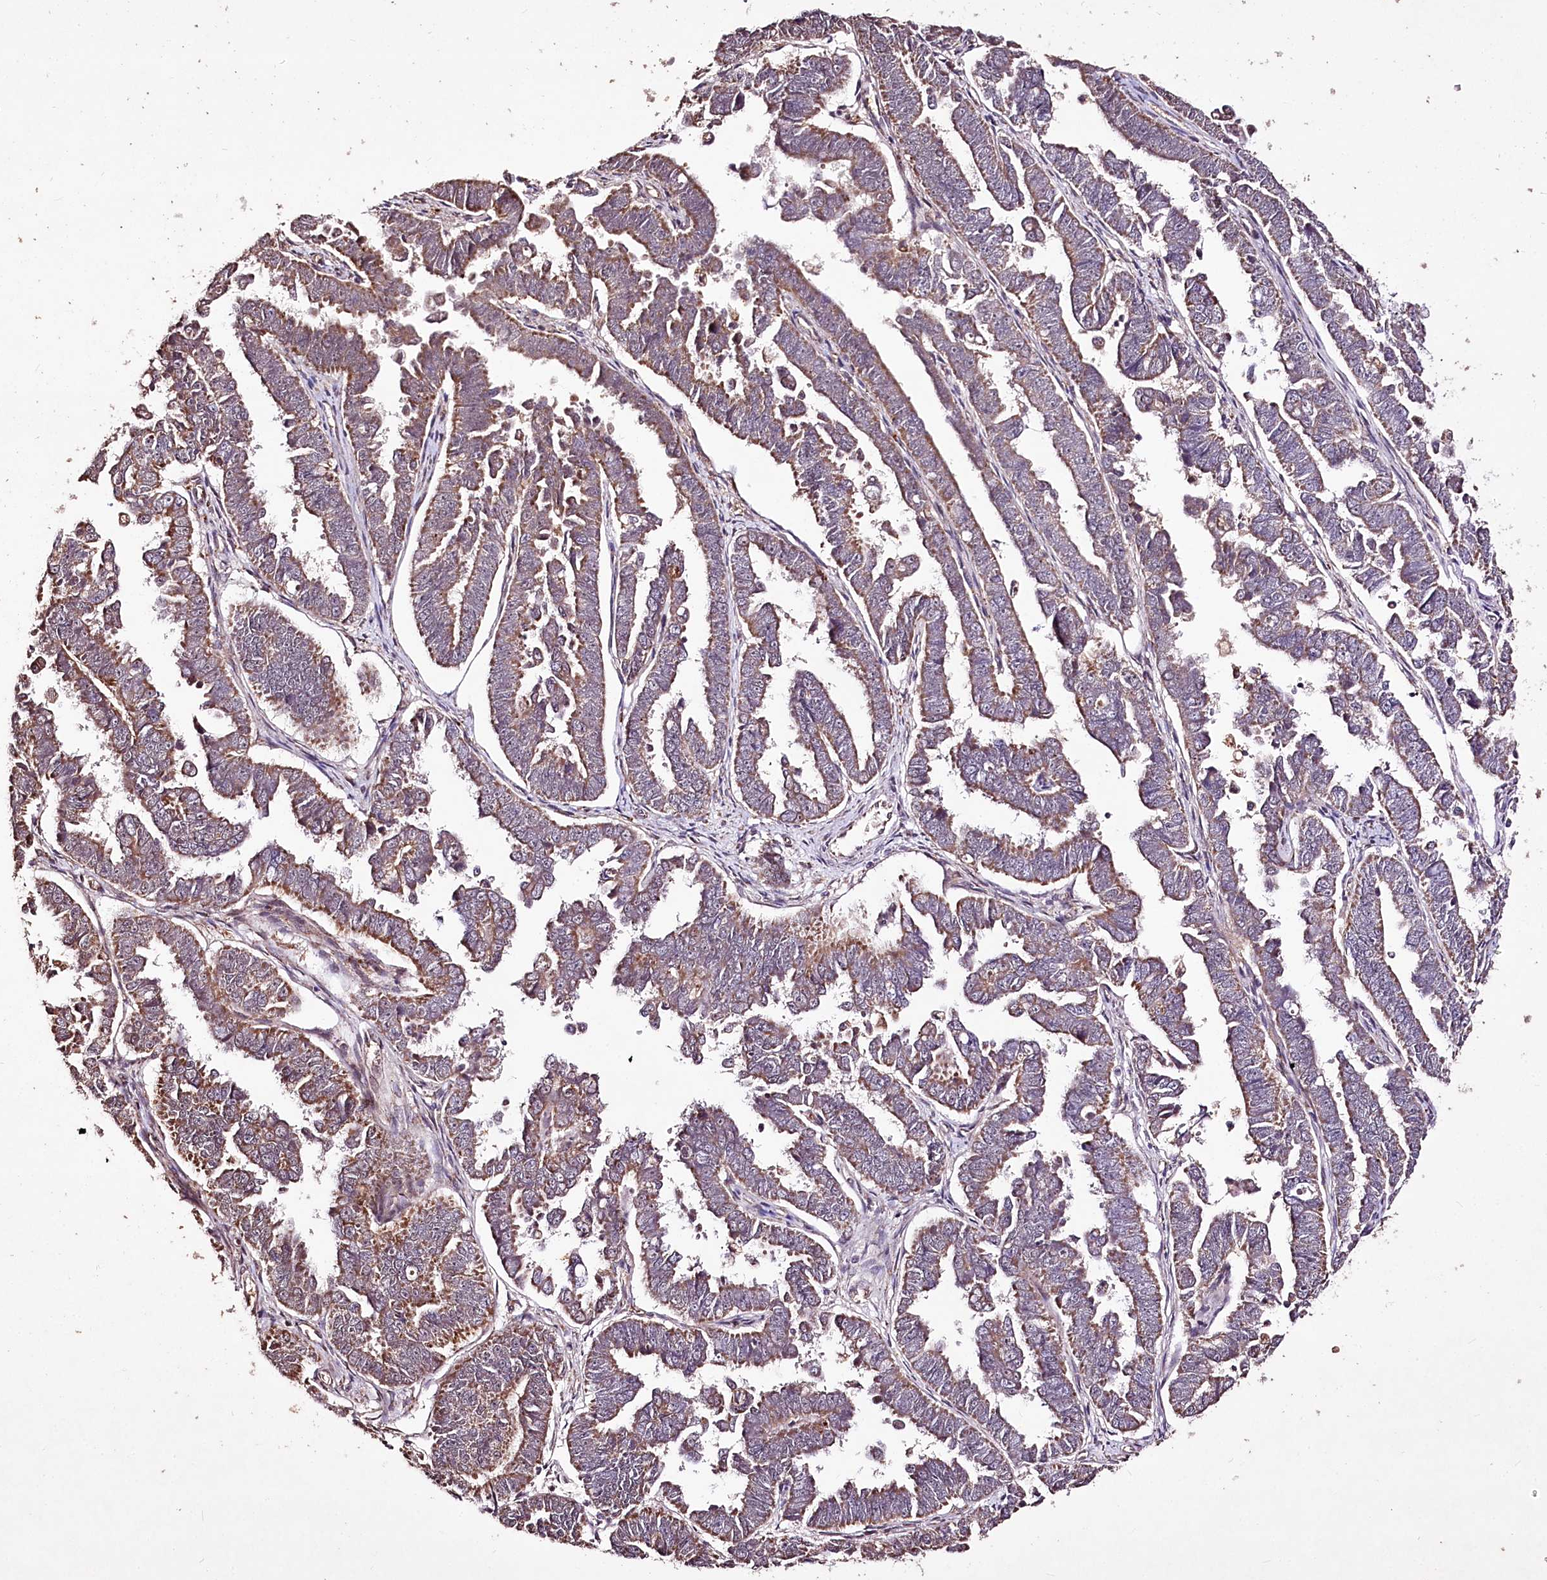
{"staining": {"intensity": "weak", "quantity": ">75%", "location": "cytoplasmic/membranous"}, "tissue": "endometrial cancer", "cell_type": "Tumor cells", "image_type": "cancer", "snomed": [{"axis": "morphology", "description": "Adenocarcinoma, NOS"}, {"axis": "topography", "description": "Endometrium"}], "caption": "Immunohistochemical staining of endometrial adenocarcinoma displays low levels of weak cytoplasmic/membranous protein positivity in approximately >75% of tumor cells.", "gene": "CARD19", "patient": {"sex": "female", "age": 75}}